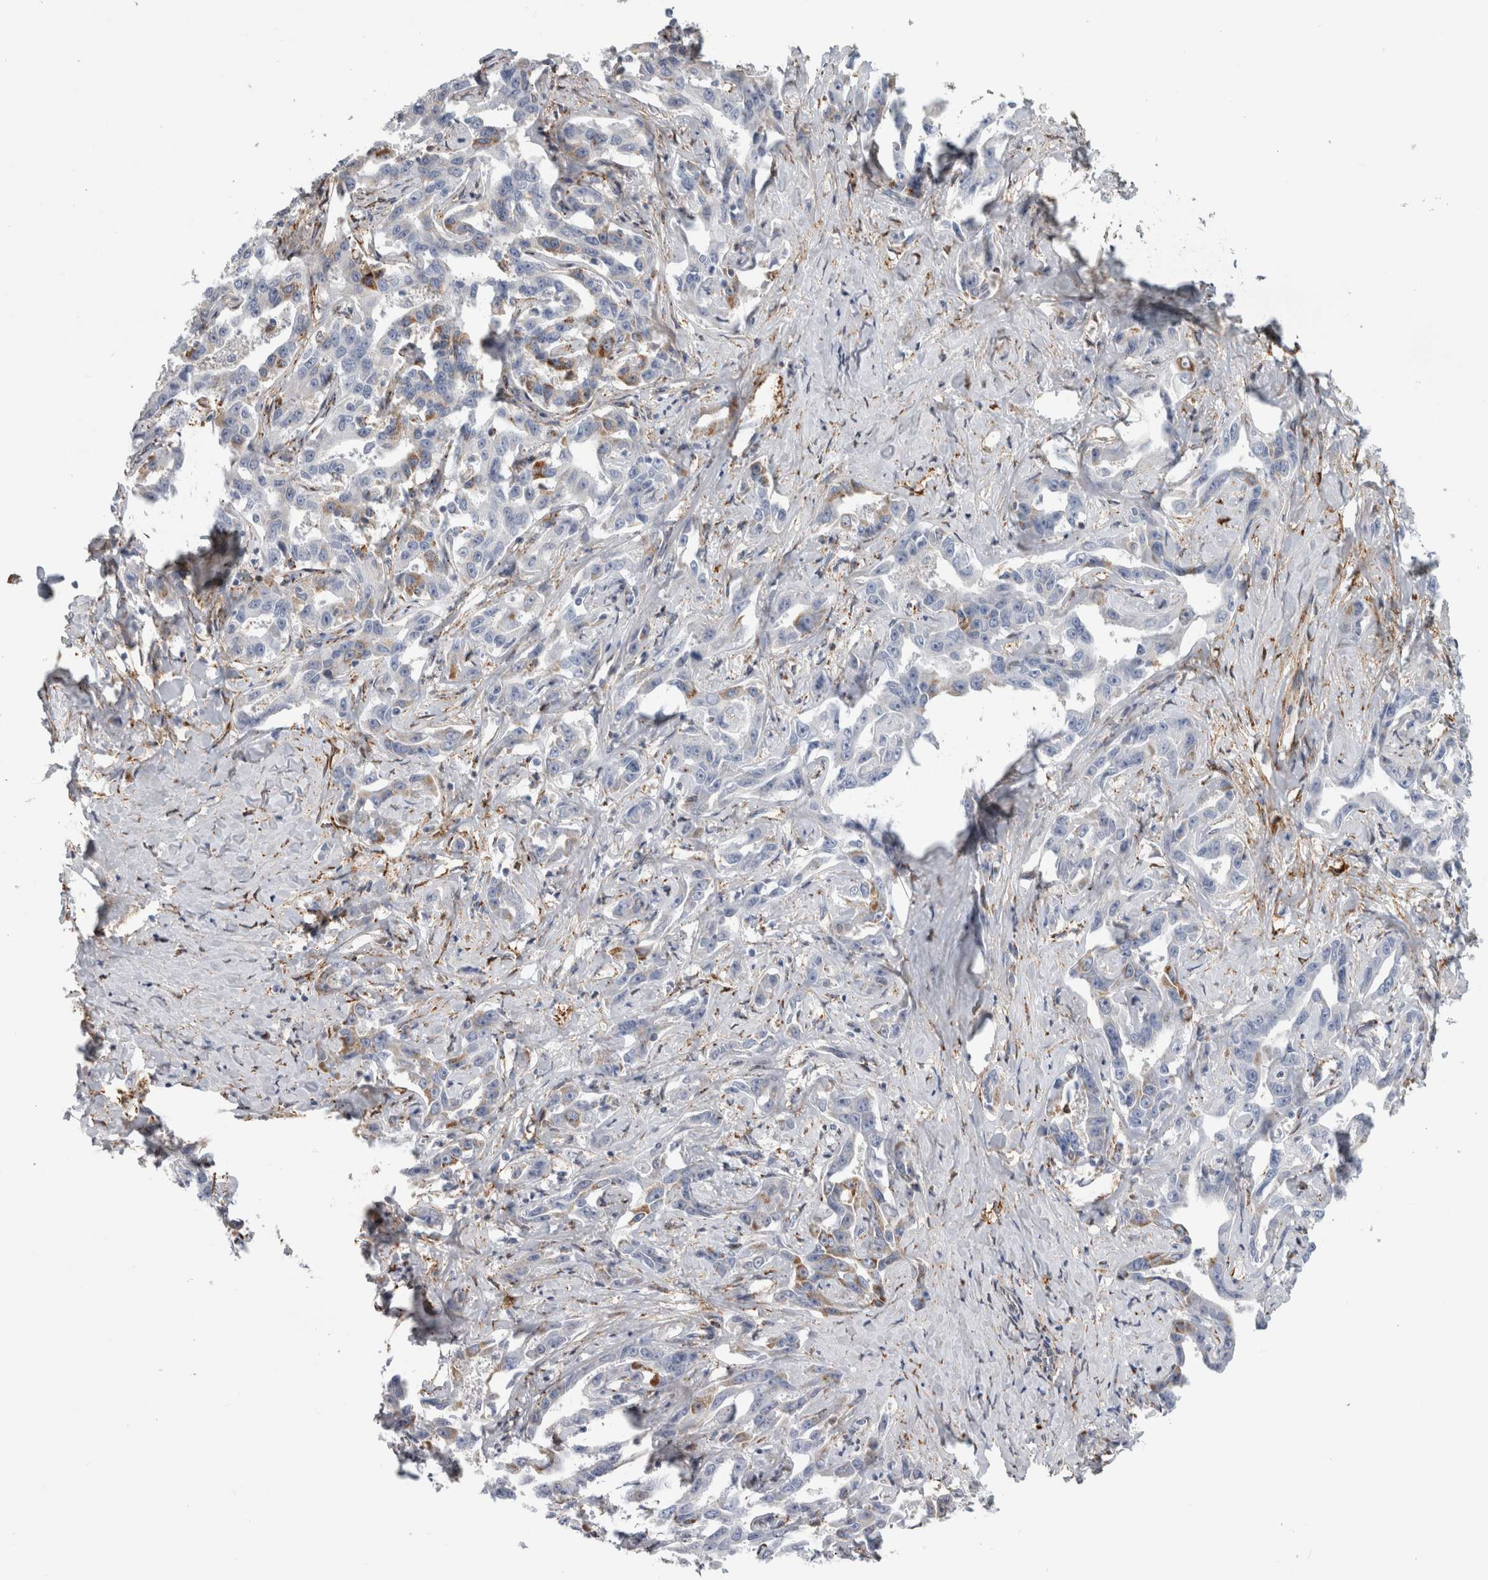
{"staining": {"intensity": "negative", "quantity": "none", "location": "none"}, "tissue": "liver cancer", "cell_type": "Tumor cells", "image_type": "cancer", "snomed": [{"axis": "morphology", "description": "Cholangiocarcinoma"}, {"axis": "topography", "description": "Liver"}], "caption": "DAB (3,3'-diaminobenzidine) immunohistochemical staining of liver cancer displays no significant staining in tumor cells.", "gene": "DNAJC24", "patient": {"sex": "male", "age": 59}}